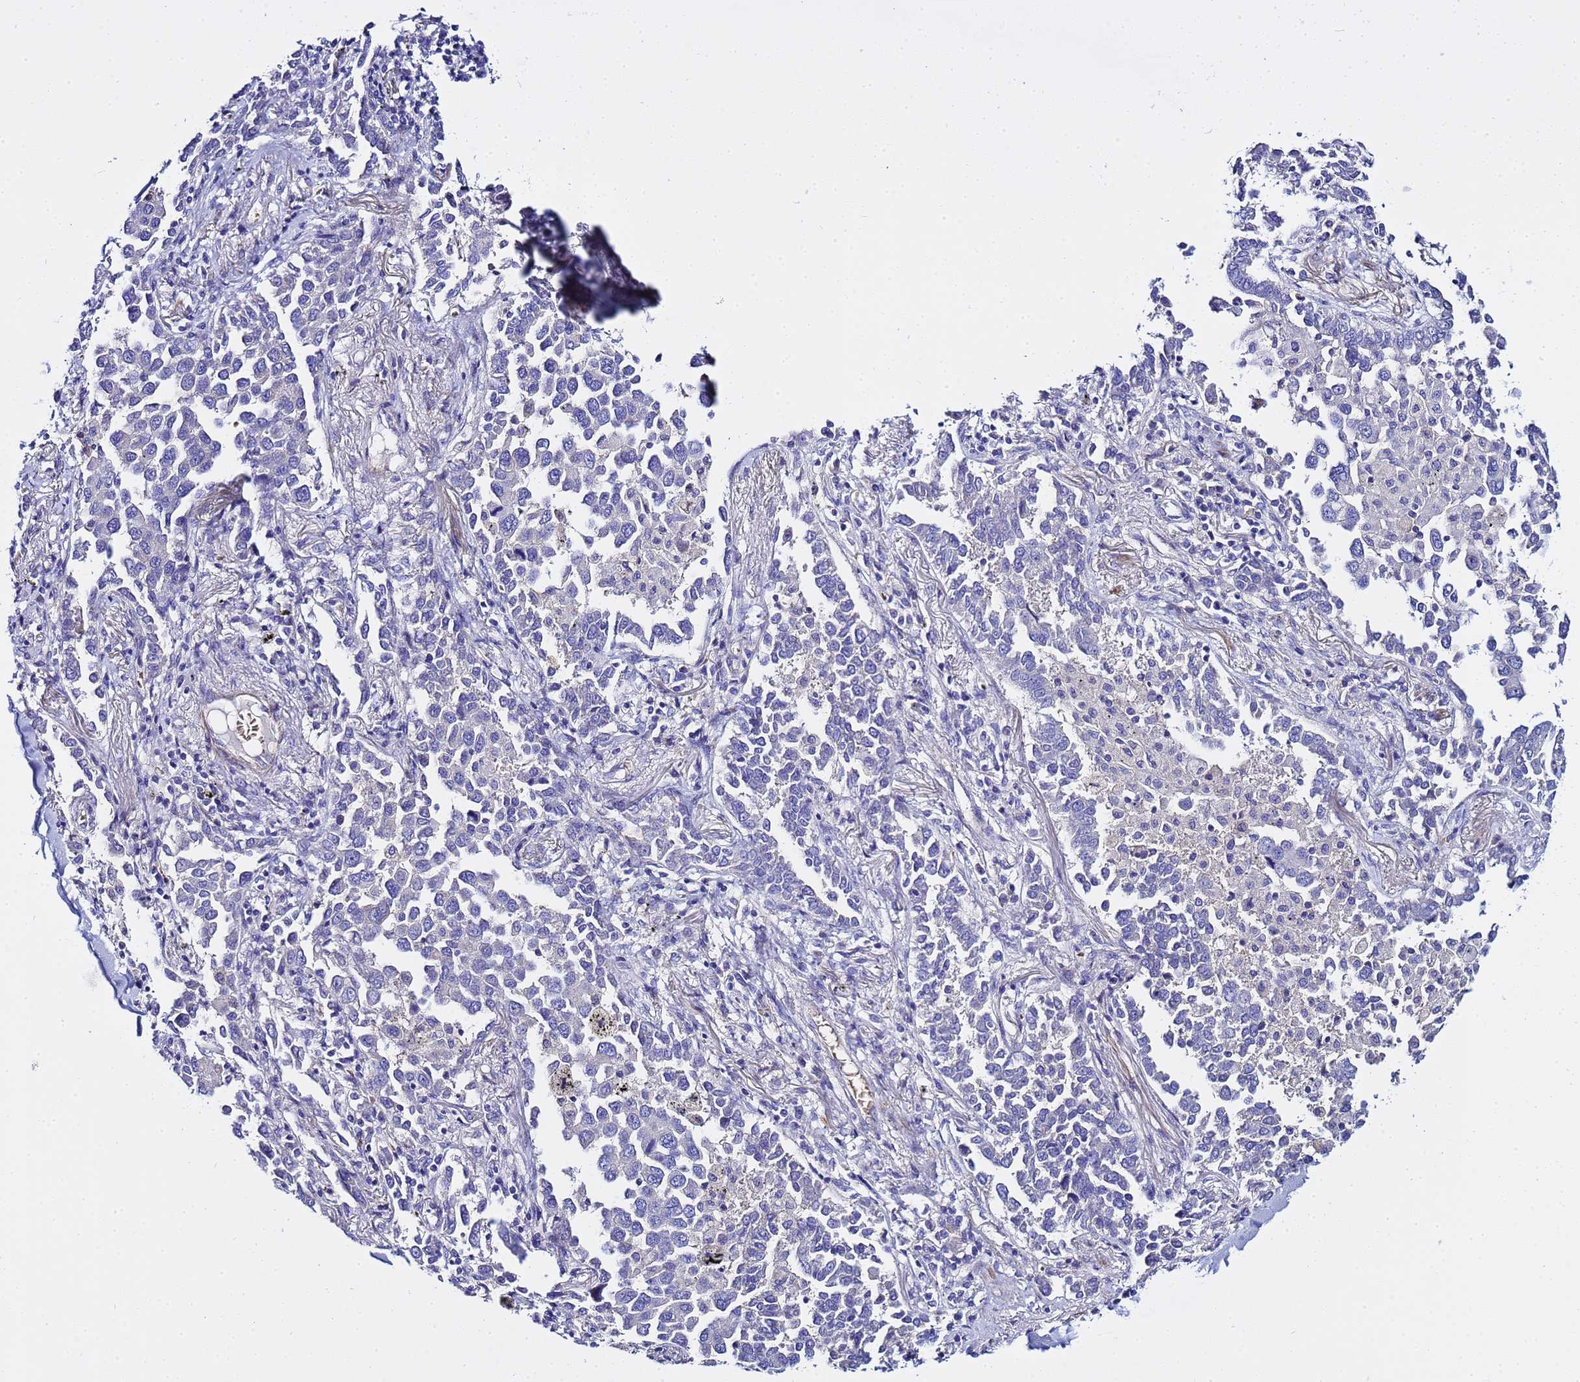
{"staining": {"intensity": "negative", "quantity": "none", "location": "none"}, "tissue": "lung cancer", "cell_type": "Tumor cells", "image_type": "cancer", "snomed": [{"axis": "morphology", "description": "Adenocarcinoma, NOS"}, {"axis": "topography", "description": "Lung"}], "caption": "This is an IHC photomicrograph of human lung cancer. There is no positivity in tumor cells.", "gene": "USP18", "patient": {"sex": "male", "age": 67}}